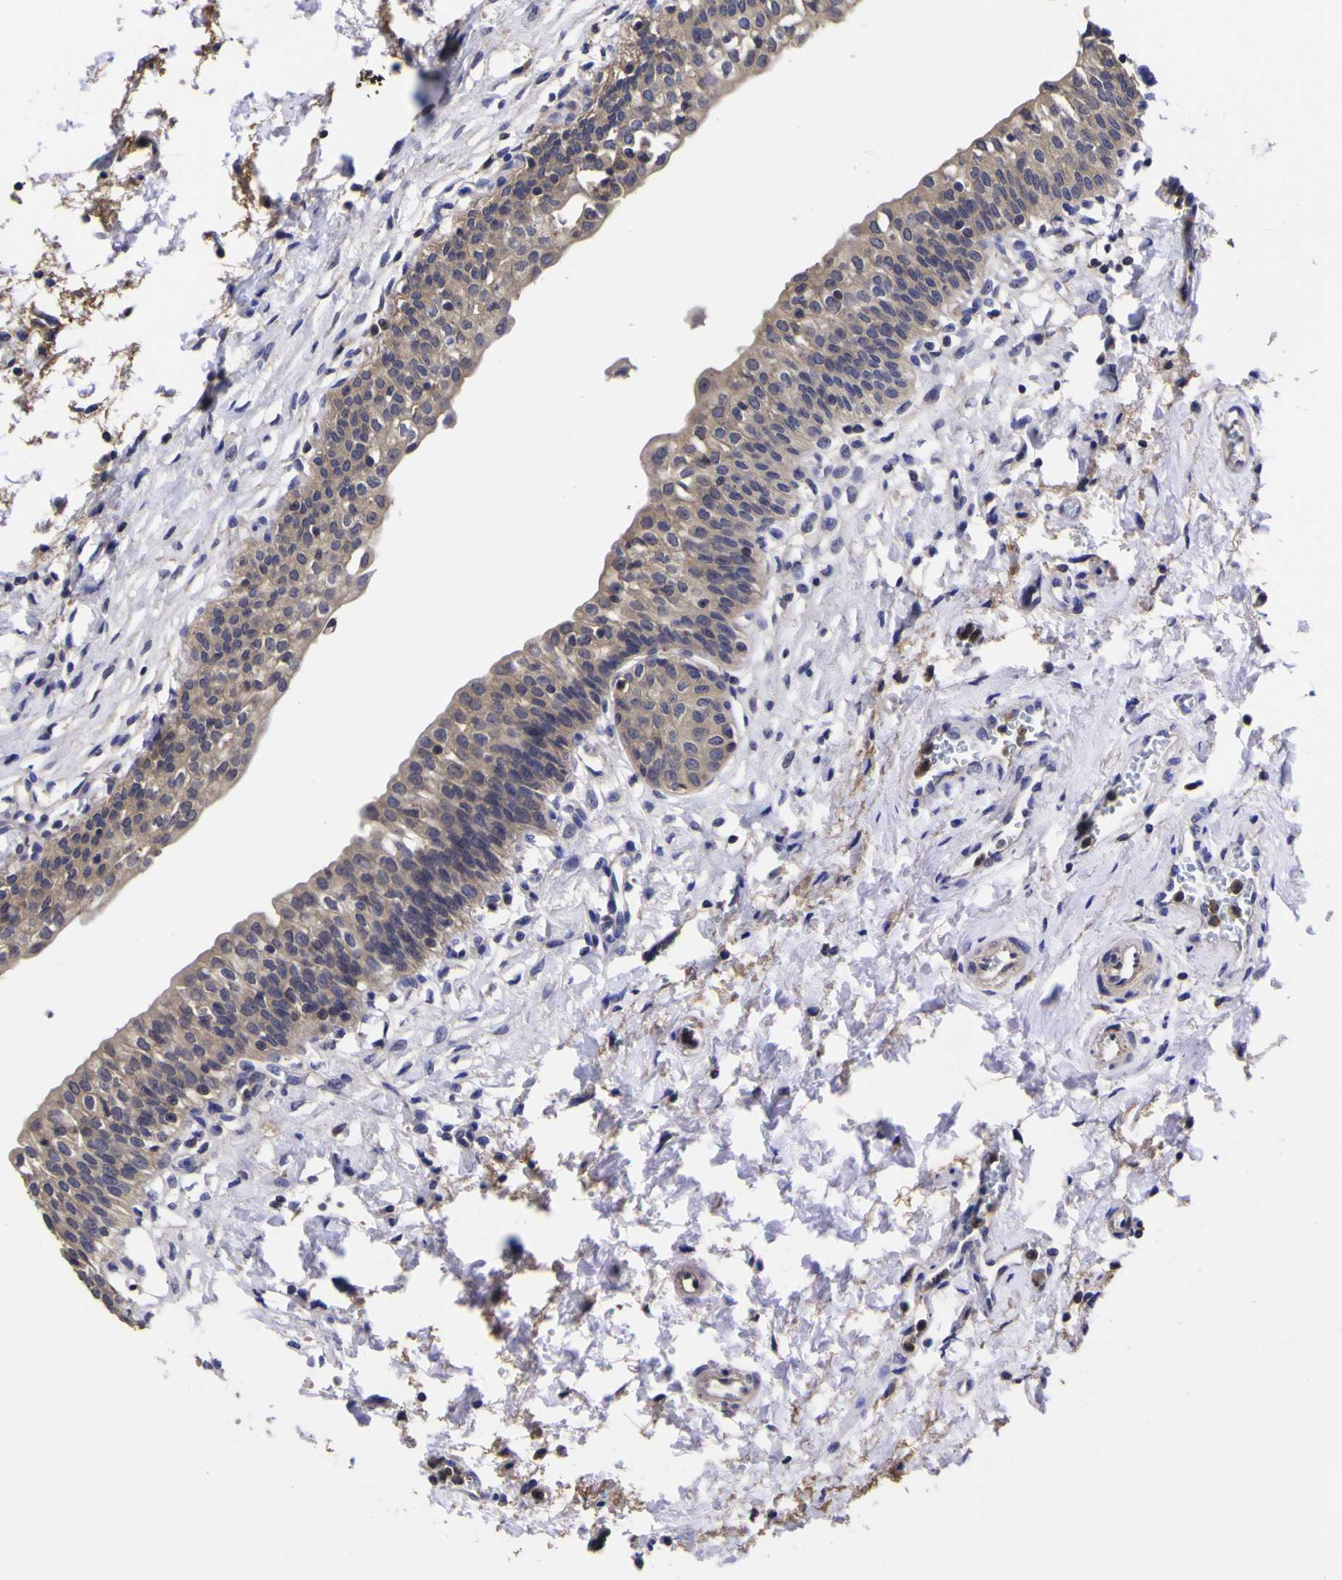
{"staining": {"intensity": "moderate", "quantity": ">75%", "location": "cytoplasmic/membranous"}, "tissue": "urinary bladder", "cell_type": "Urothelial cells", "image_type": "normal", "snomed": [{"axis": "morphology", "description": "Normal tissue, NOS"}, {"axis": "topography", "description": "Urinary bladder"}], "caption": "Brown immunohistochemical staining in normal human urinary bladder displays moderate cytoplasmic/membranous positivity in about >75% of urothelial cells.", "gene": "MAPK14", "patient": {"sex": "male", "age": 55}}